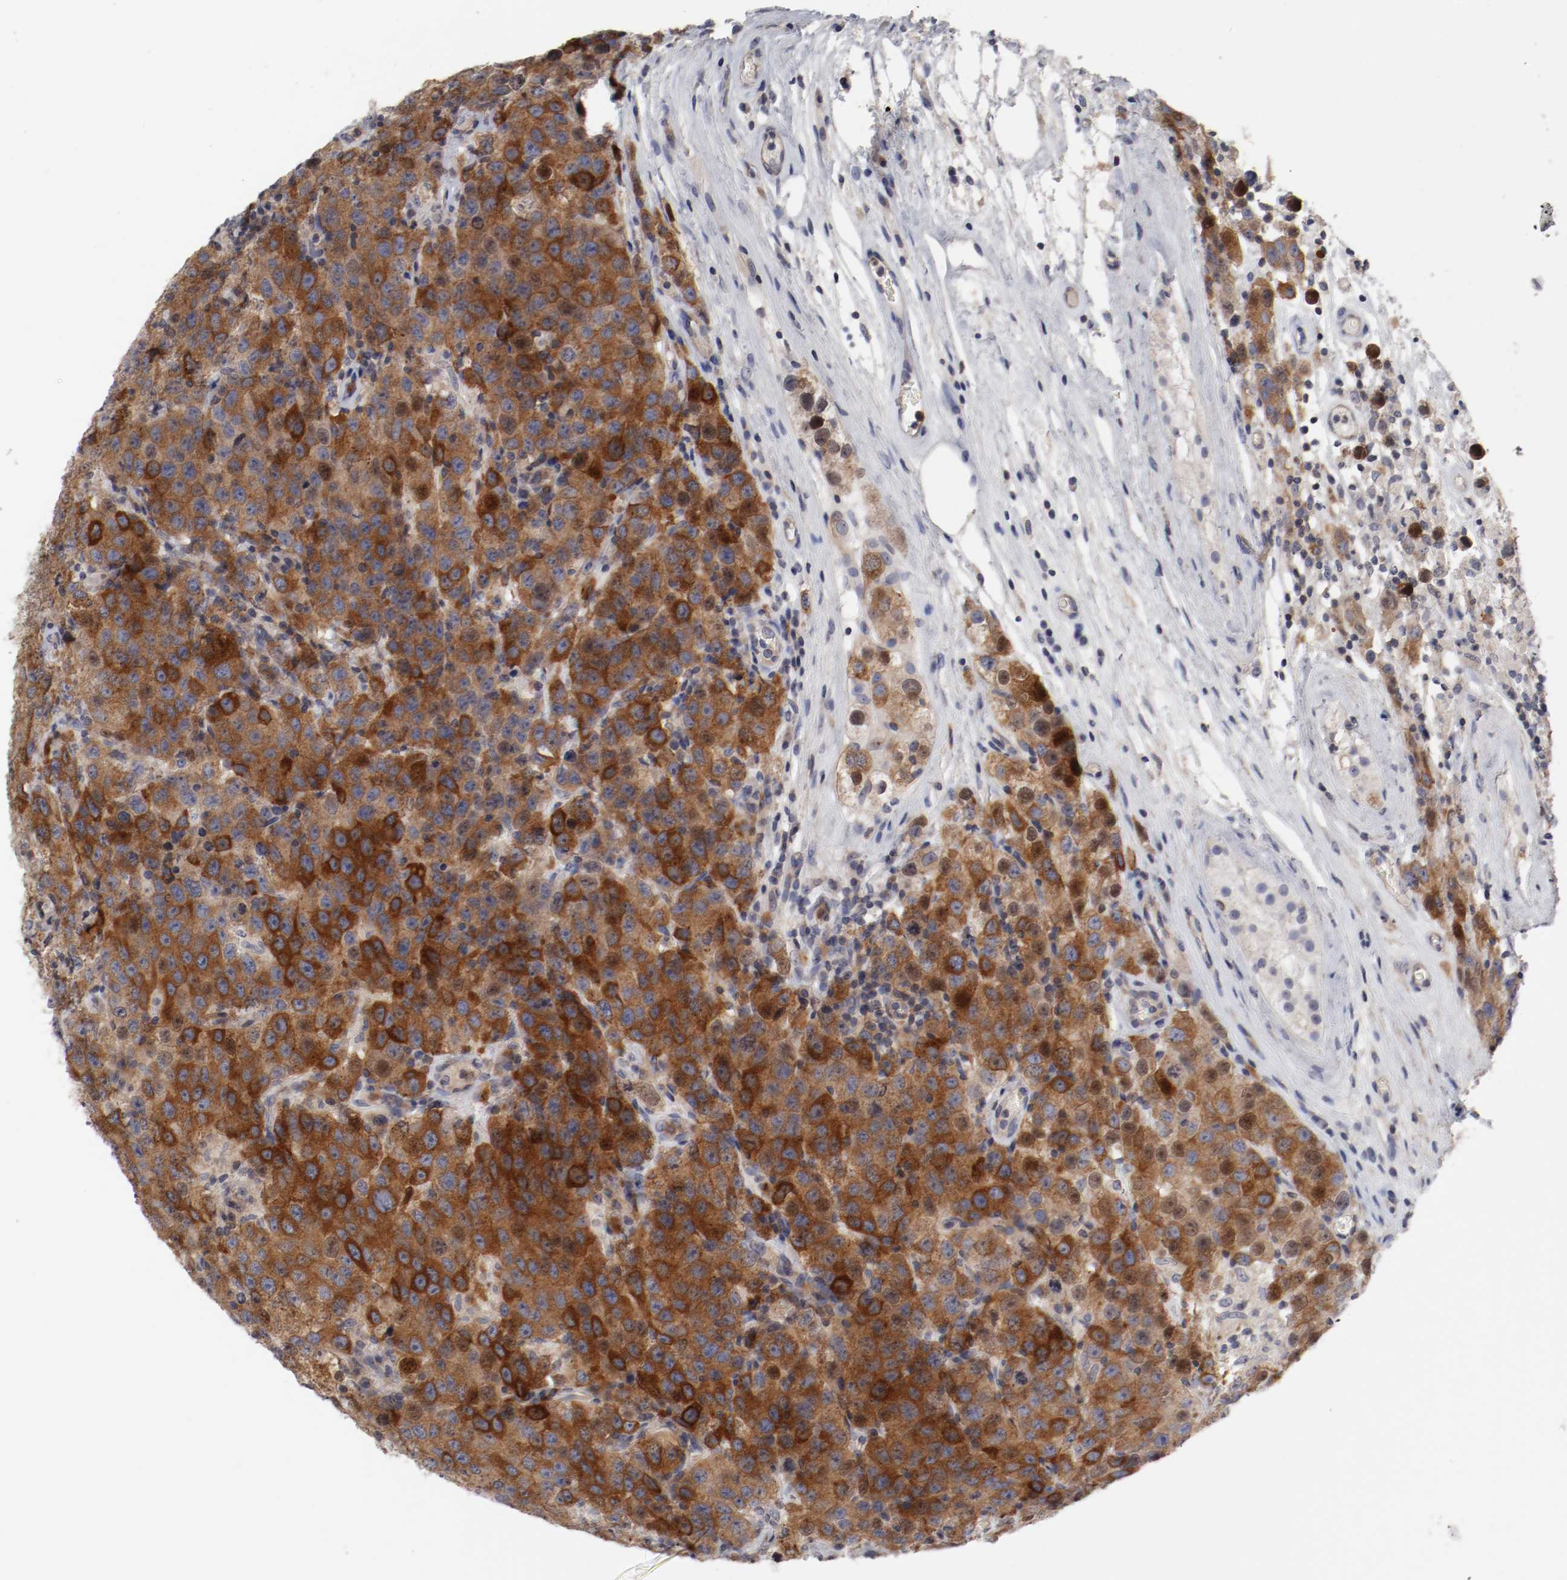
{"staining": {"intensity": "strong", "quantity": ">75%", "location": "cytoplasmic/membranous"}, "tissue": "testis cancer", "cell_type": "Tumor cells", "image_type": "cancer", "snomed": [{"axis": "morphology", "description": "Seminoma, NOS"}, {"axis": "topography", "description": "Testis"}], "caption": "High-power microscopy captured an immunohistochemistry (IHC) photomicrograph of testis cancer (seminoma), revealing strong cytoplasmic/membranous positivity in about >75% of tumor cells. The staining was performed using DAB to visualize the protein expression in brown, while the nuclei were stained in blue with hematoxylin (Magnification: 20x).", "gene": "CBL", "patient": {"sex": "male", "age": 52}}